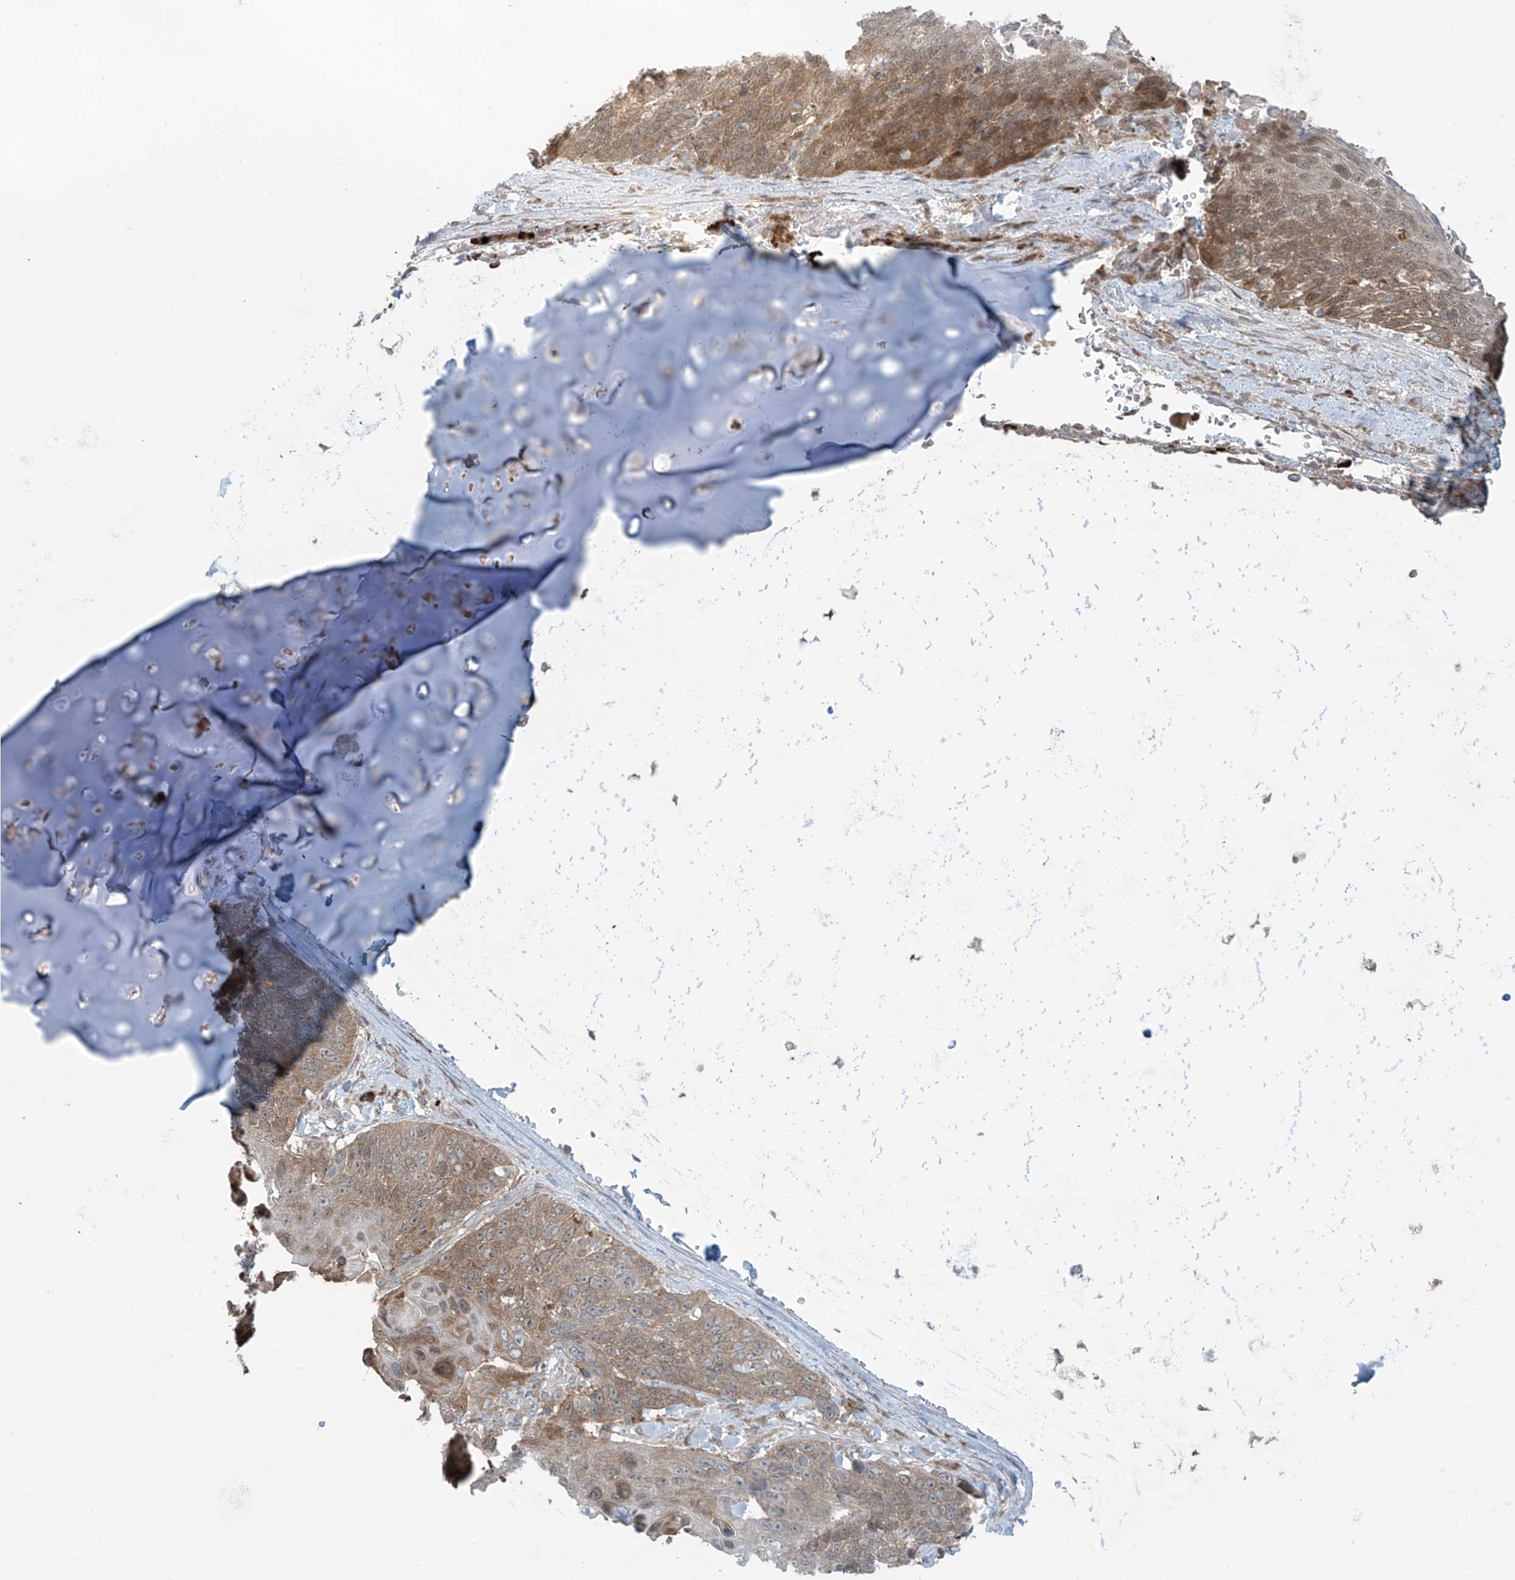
{"staining": {"intensity": "moderate", "quantity": ">75%", "location": "cytoplasmic/membranous"}, "tissue": "lung cancer", "cell_type": "Tumor cells", "image_type": "cancer", "snomed": [{"axis": "morphology", "description": "Squamous cell carcinoma, NOS"}, {"axis": "topography", "description": "Lung"}], "caption": "Lung cancer stained with a protein marker reveals moderate staining in tumor cells.", "gene": "PPAT", "patient": {"sex": "male", "age": 66}}